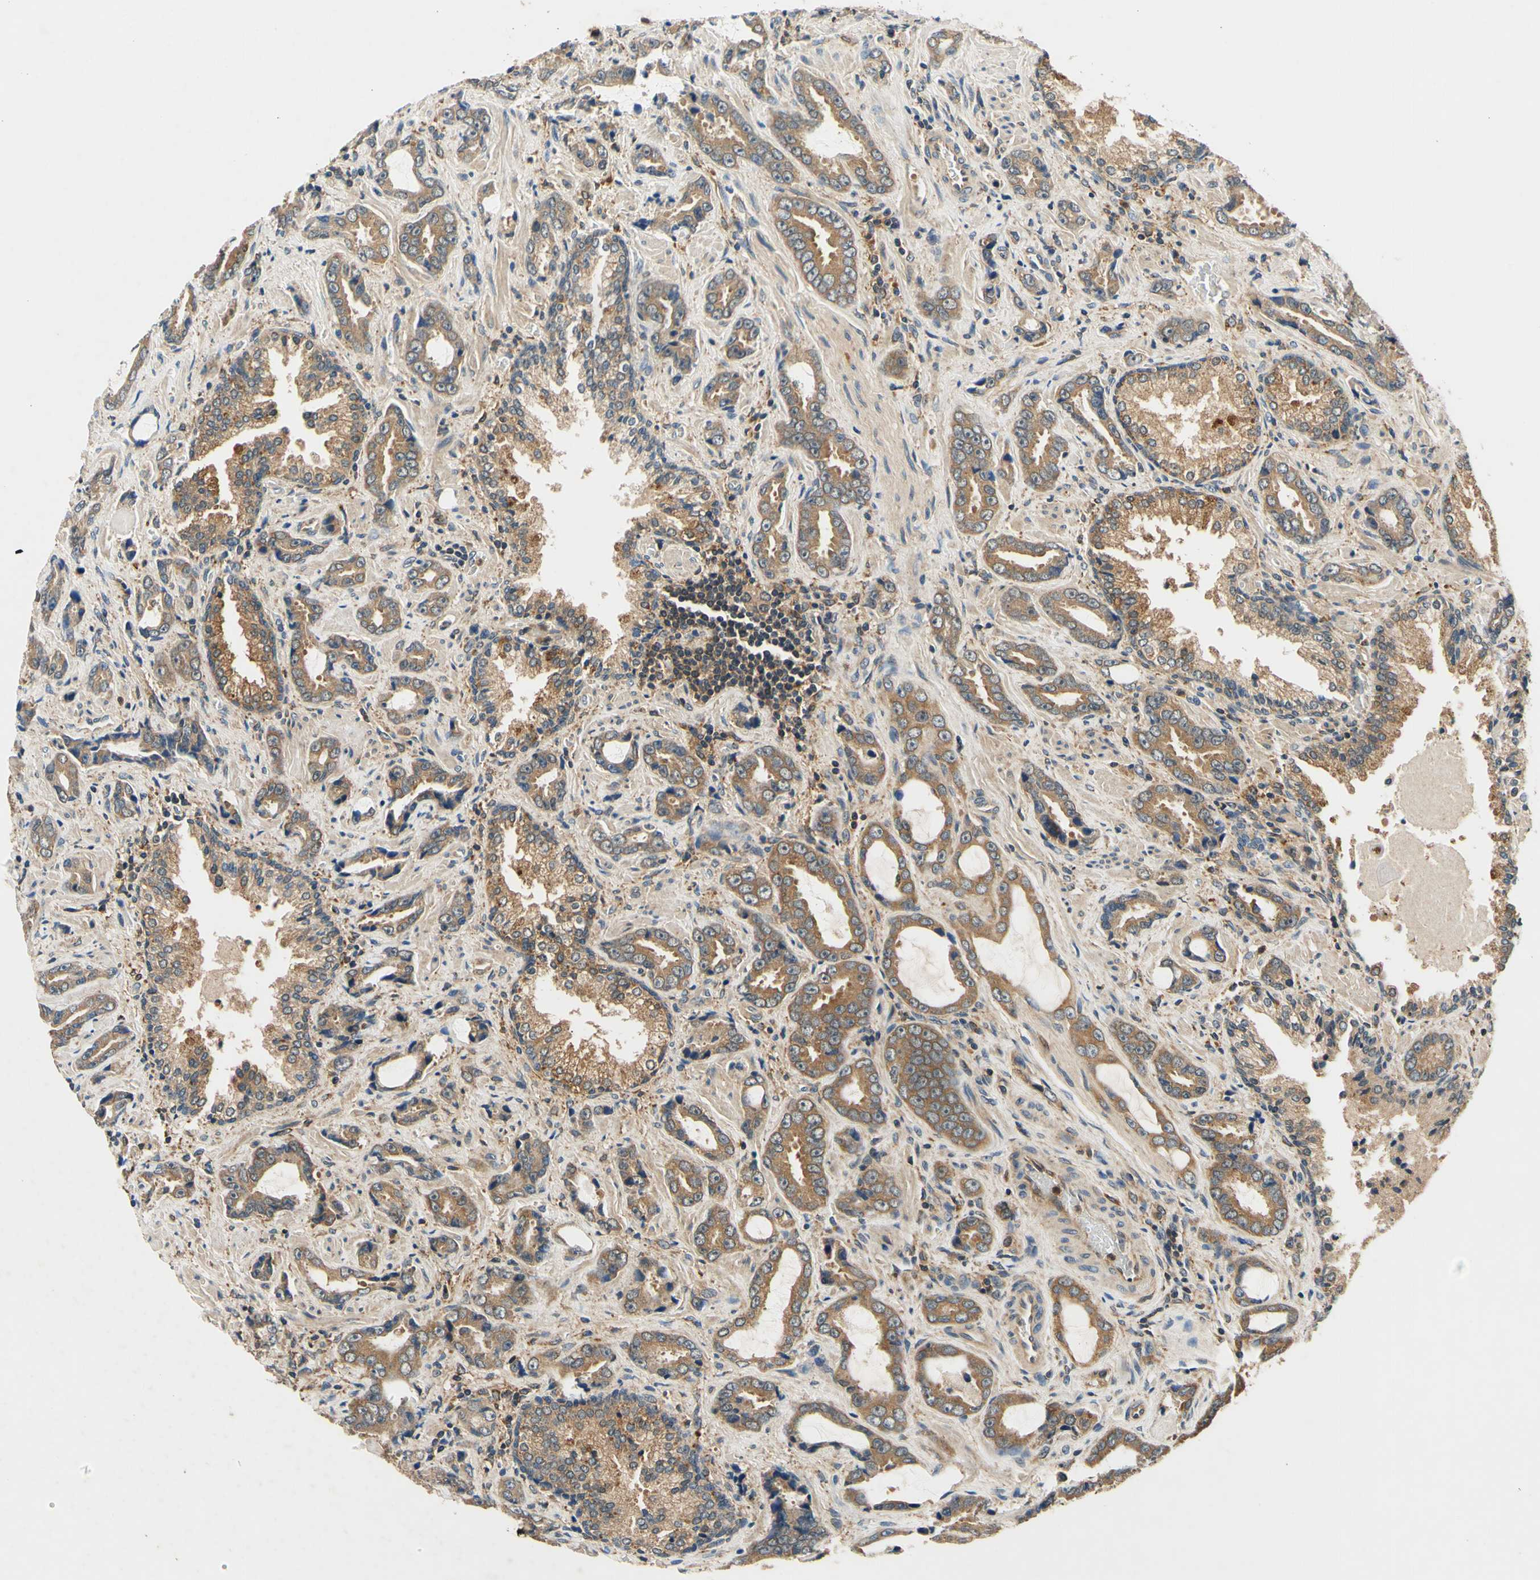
{"staining": {"intensity": "moderate", "quantity": ">75%", "location": "cytoplasmic/membranous"}, "tissue": "prostate cancer", "cell_type": "Tumor cells", "image_type": "cancer", "snomed": [{"axis": "morphology", "description": "Adenocarcinoma, Low grade"}, {"axis": "topography", "description": "Prostate"}], "caption": "Protein staining by immunohistochemistry (IHC) exhibits moderate cytoplasmic/membranous staining in about >75% of tumor cells in prostate cancer.", "gene": "PLA2G4A", "patient": {"sex": "male", "age": 60}}